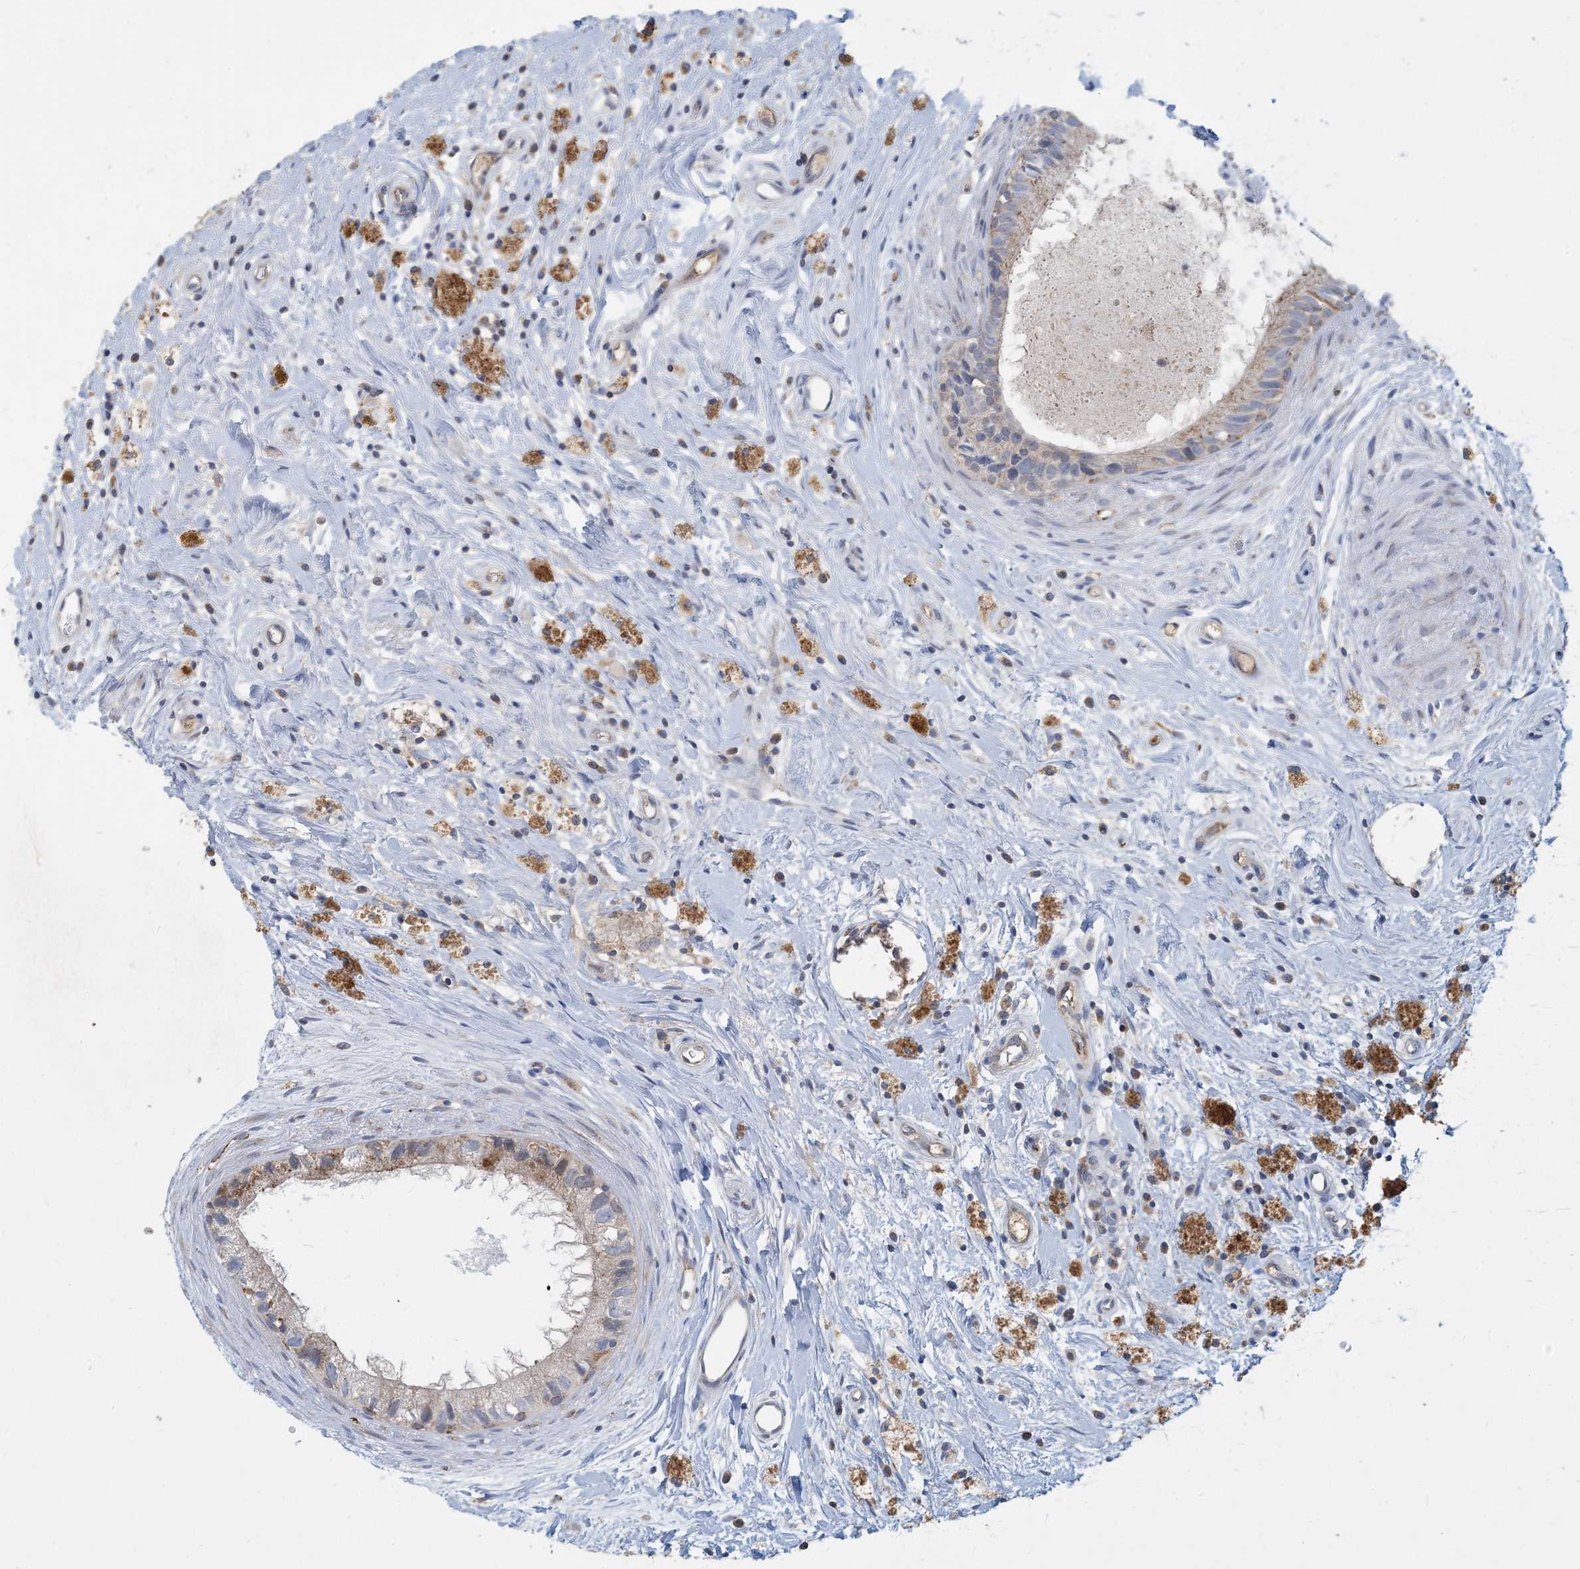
{"staining": {"intensity": "moderate", "quantity": "25%-75%", "location": "cytoplasmic/membranous"}, "tissue": "epididymis", "cell_type": "Glandular cells", "image_type": "normal", "snomed": [{"axis": "morphology", "description": "Normal tissue, NOS"}, {"axis": "topography", "description": "Epididymis"}], "caption": "Human epididymis stained with a brown dye demonstrates moderate cytoplasmic/membranous positive staining in approximately 25%-75% of glandular cells.", "gene": "ECHDC1", "patient": {"sex": "male", "age": 80}}